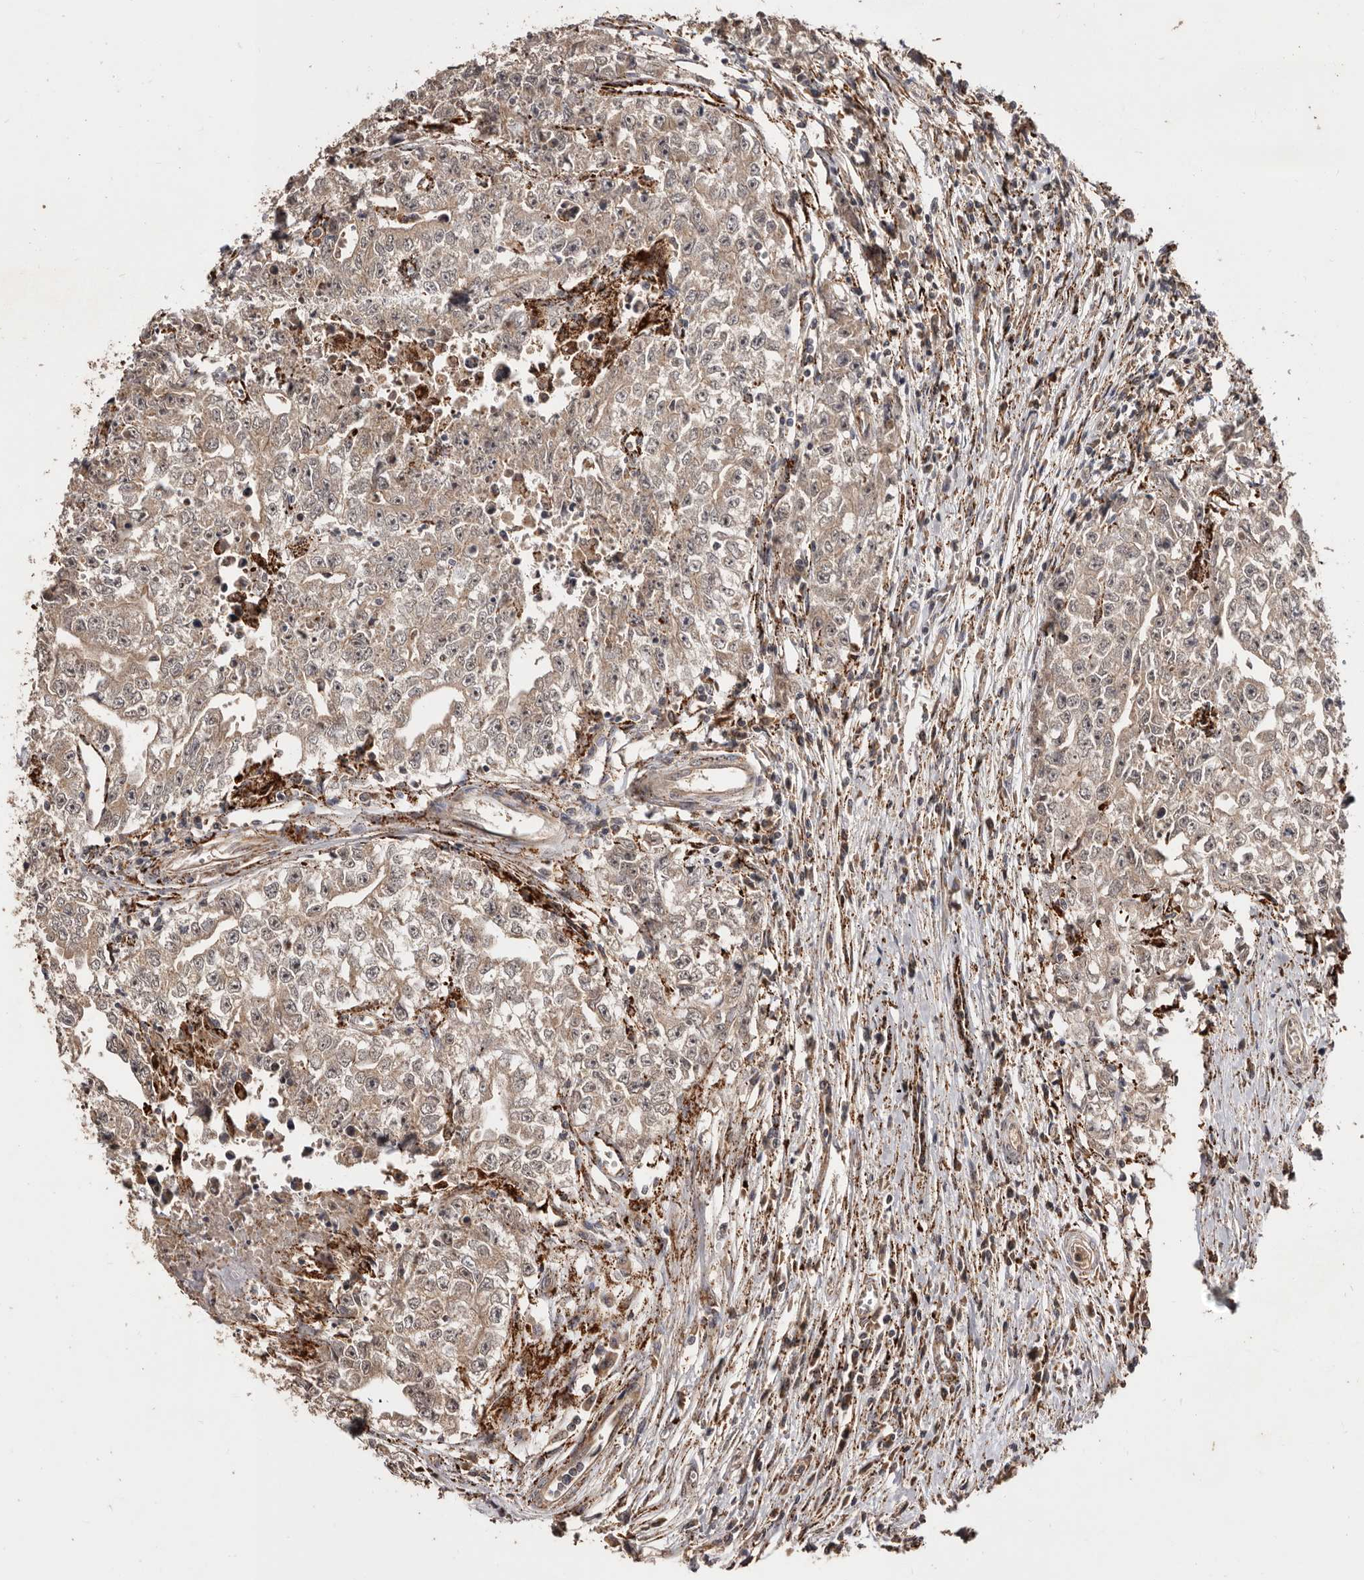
{"staining": {"intensity": "weak", "quantity": ">75%", "location": "cytoplasmic/membranous"}, "tissue": "testis cancer", "cell_type": "Tumor cells", "image_type": "cancer", "snomed": [{"axis": "morphology", "description": "Seminoma, NOS"}, {"axis": "morphology", "description": "Carcinoma, Embryonal, NOS"}, {"axis": "topography", "description": "Testis"}], "caption": "Immunohistochemistry of seminoma (testis) reveals low levels of weak cytoplasmic/membranous positivity in approximately >75% of tumor cells. Nuclei are stained in blue.", "gene": "AKAP7", "patient": {"sex": "male", "age": 43}}